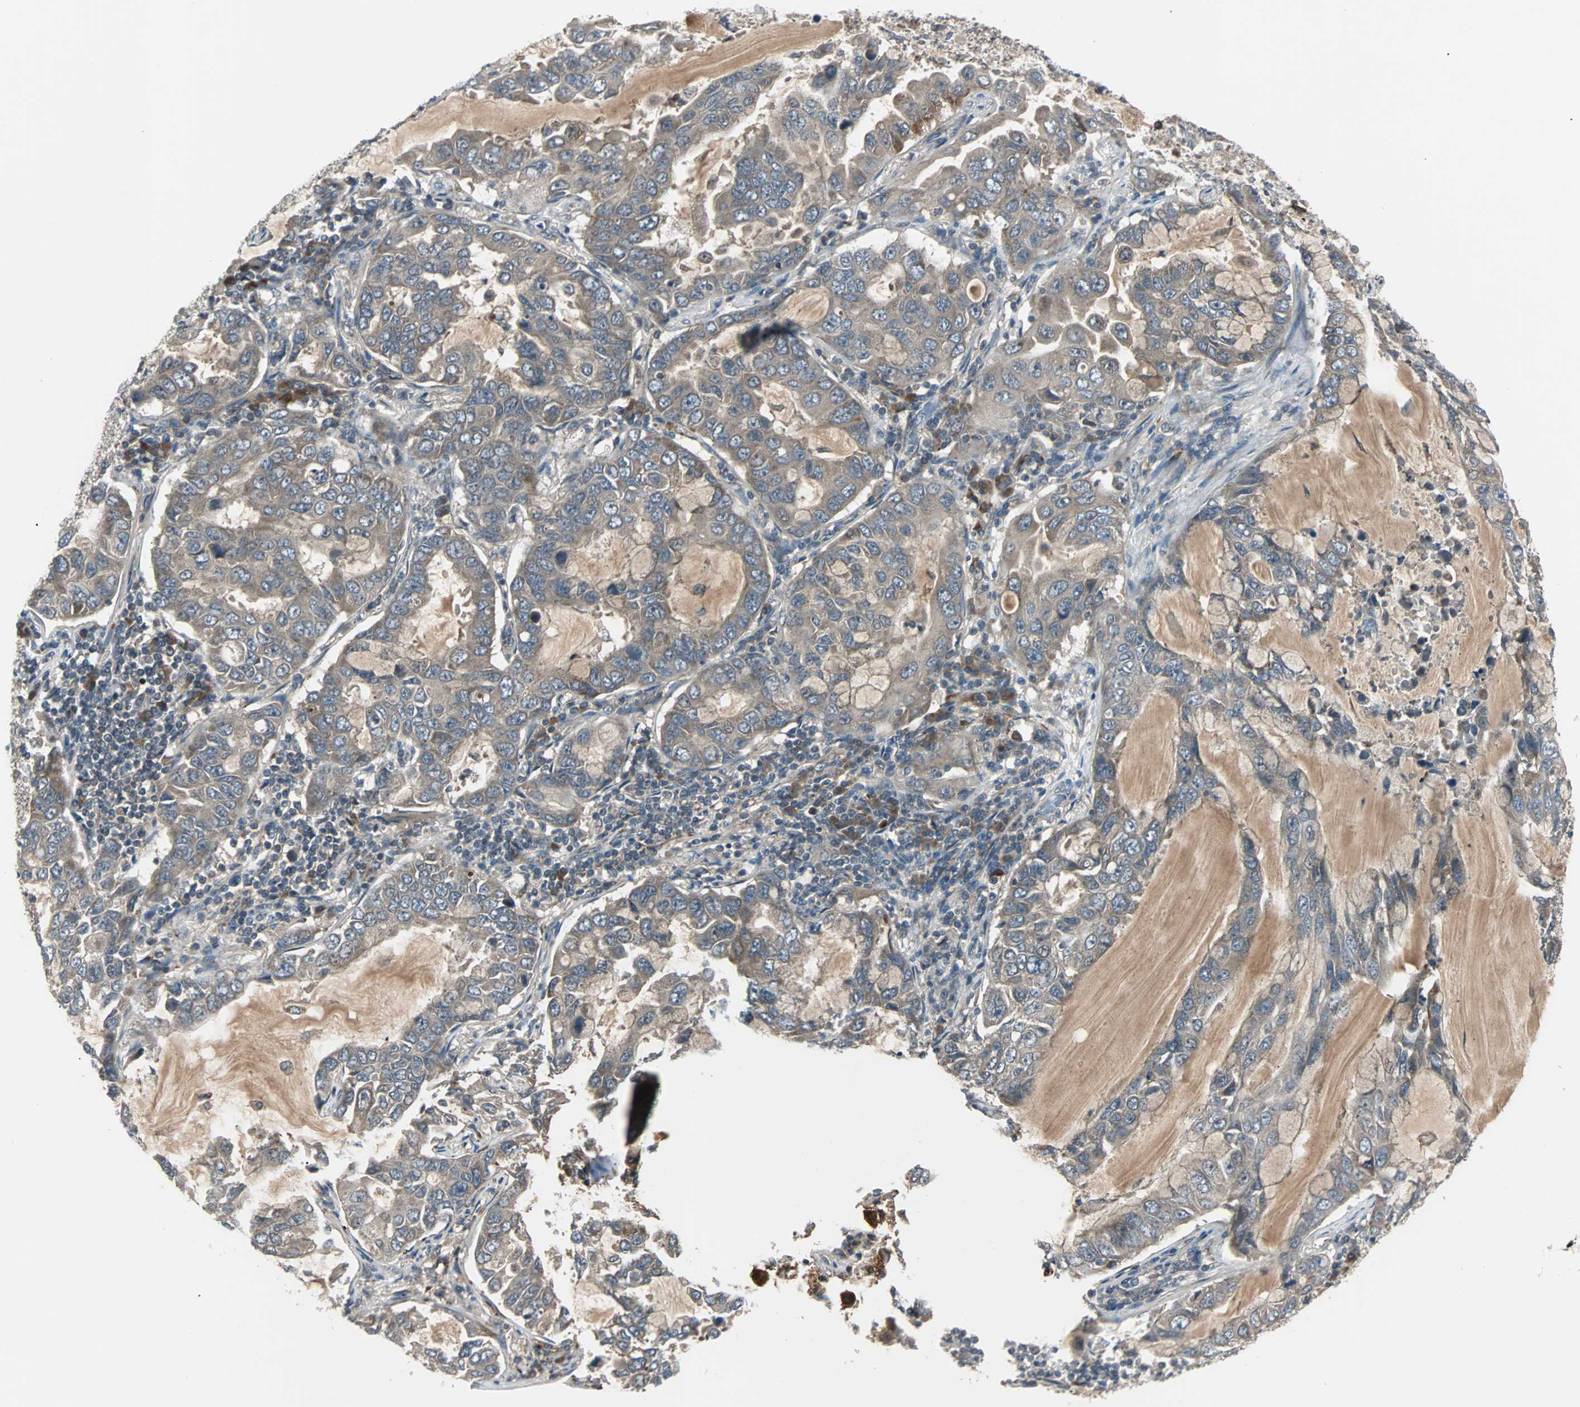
{"staining": {"intensity": "moderate", "quantity": "<25%", "location": "cytoplasmic/membranous"}, "tissue": "lung cancer", "cell_type": "Tumor cells", "image_type": "cancer", "snomed": [{"axis": "morphology", "description": "Adenocarcinoma, NOS"}, {"axis": "topography", "description": "Lung"}], "caption": "Protein staining shows moderate cytoplasmic/membranous positivity in approximately <25% of tumor cells in lung adenocarcinoma.", "gene": "ARF1", "patient": {"sex": "male", "age": 64}}